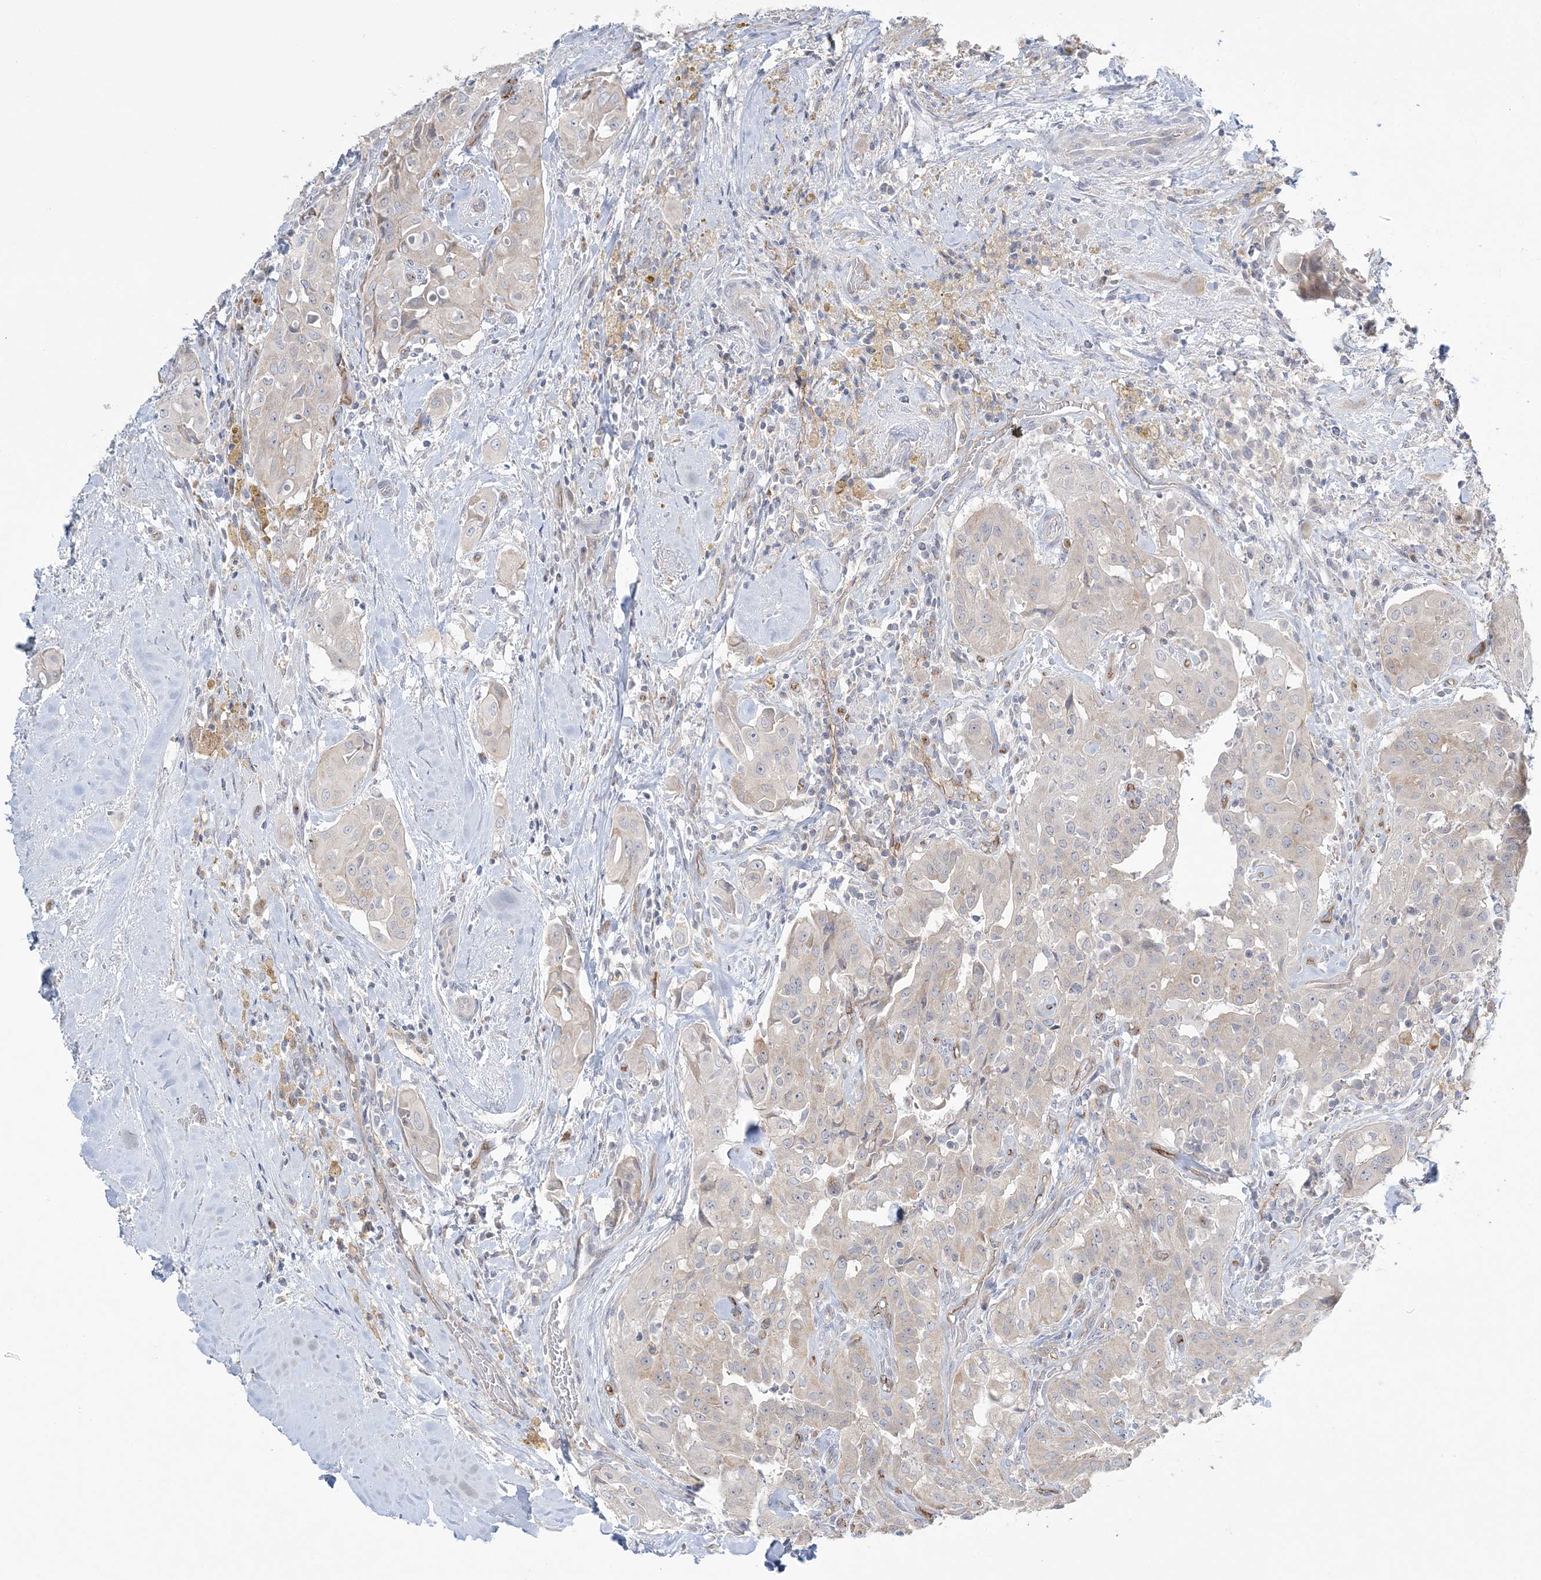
{"staining": {"intensity": "negative", "quantity": "none", "location": "none"}, "tissue": "thyroid cancer", "cell_type": "Tumor cells", "image_type": "cancer", "snomed": [{"axis": "morphology", "description": "Papillary adenocarcinoma, NOS"}, {"axis": "topography", "description": "Thyroid gland"}], "caption": "Immunohistochemistry (IHC) of papillary adenocarcinoma (thyroid) demonstrates no expression in tumor cells. (Stains: DAB (3,3'-diaminobenzidine) immunohistochemistry (IHC) with hematoxylin counter stain, Microscopy: brightfield microscopy at high magnification).", "gene": "FARSB", "patient": {"sex": "female", "age": 59}}